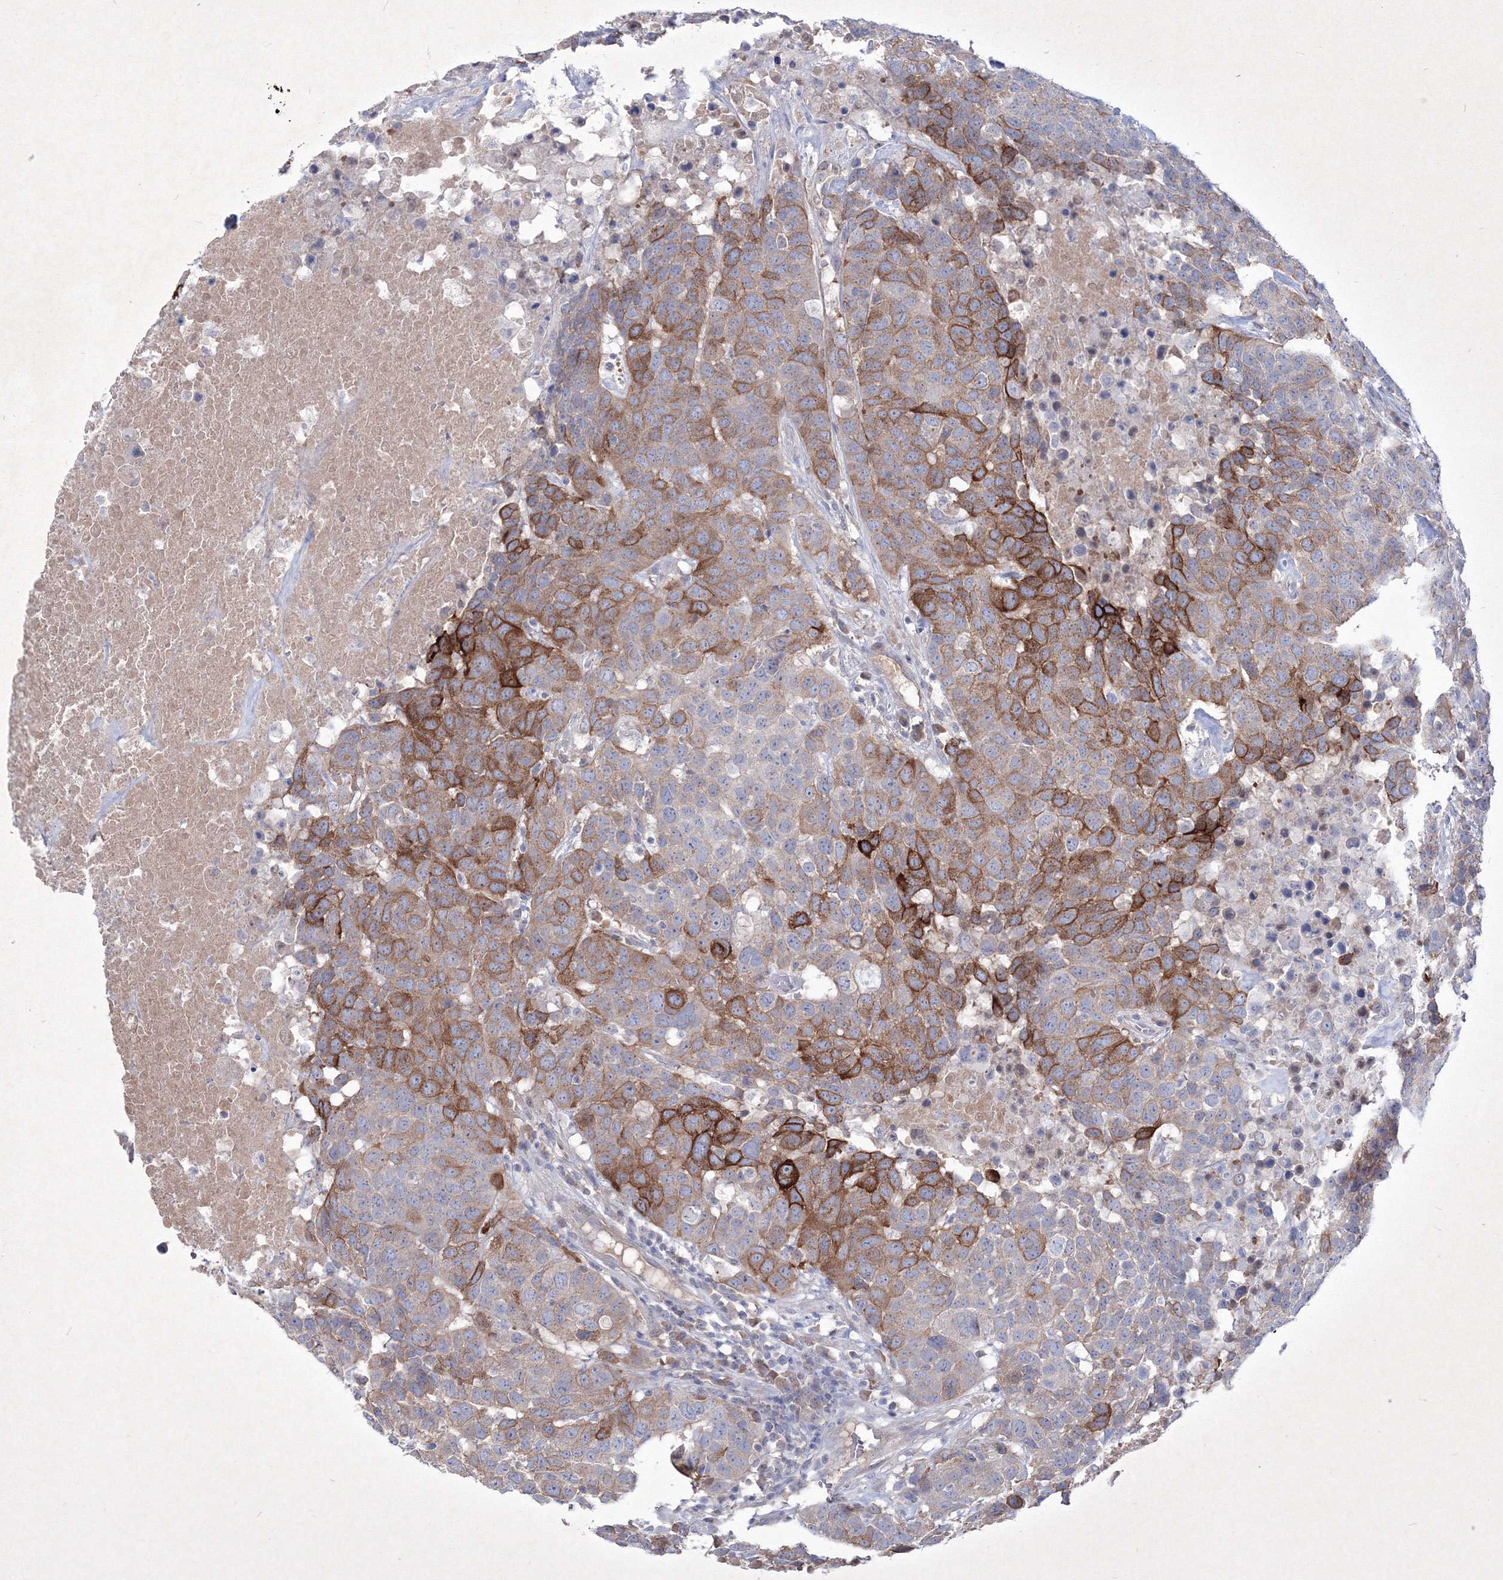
{"staining": {"intensity": "strong", "quantity": ">75%", "location": "cytoplasmic/membranous"}, "tissue": "head and neck cancer", "cell_type": "Tumor cells", "image_type": "cancer", "snomed": [{"axis": "morphology", "description": "Squamous cell carcinoma, NOS"}, {"axis": "topography", "description": "Head-Neck"}], "caption": "Protein expression analysis of squamous cell carcinoma (head and neck) reveals strong cytoplasmic/membranous expression in about >75% of tumor cells.", "gene": "TMEM139", "patient": {"sex": "male", "age": 66}}